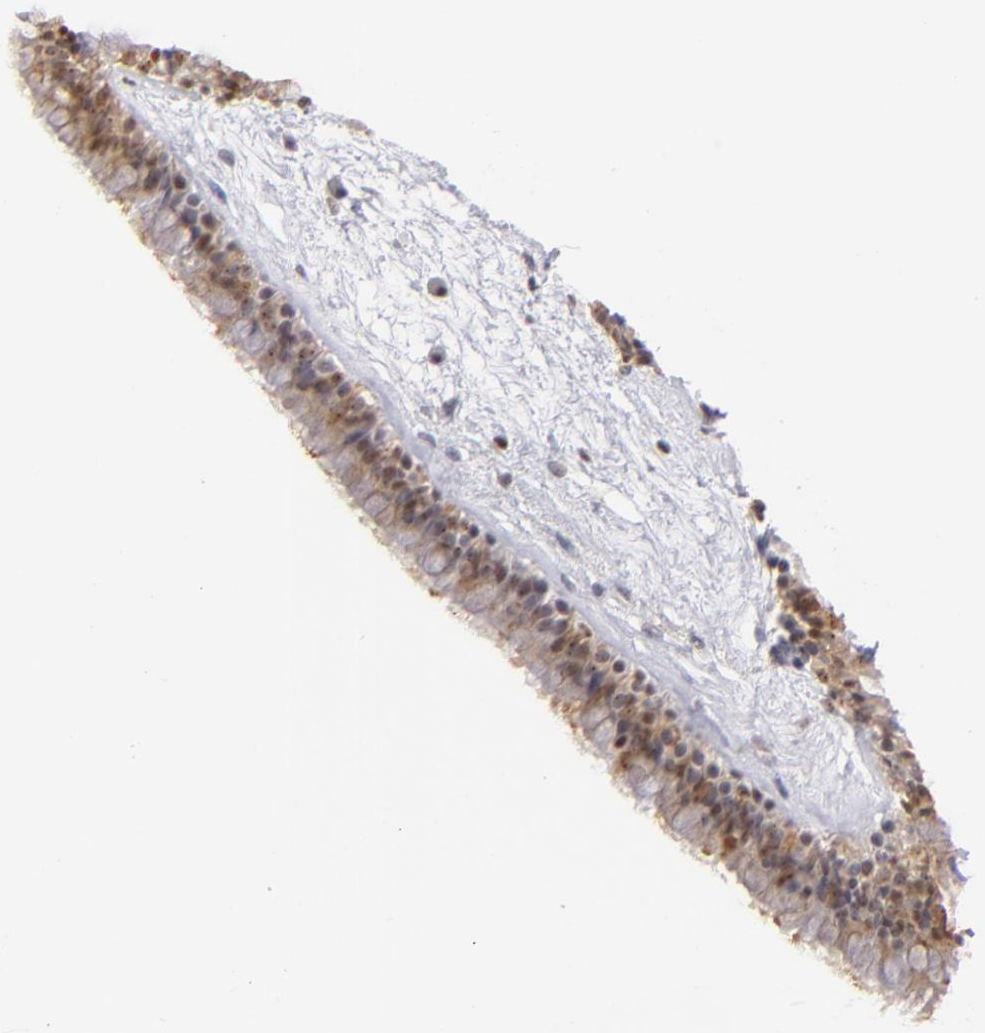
{"staining": {"intensity": "moderate", "quantity": ">75%", "location": "cytoplasmic/membranous"}, "tissue": "nasopharynx", "cell_type": "Respiratory epithelial cells", "image_type": "normal", "snomed": [{"axis": "morphology", "description": "Normal tissue, NOS"}, {"axis": "morphology", "description": "Inflammation, NOS"}, {"axis": "topography", "description": "Nasopharynx"}], "caption": "Immunohistochemistry (DAB (3,3'-diaminobenzidine)) staining of unremarkable nasopharynx displays moderate cytoplasmic/membranous protein positivity in about >75% of respiratory epithelial cells.", "gene": "DAXX", "patient": {"sex": "male", "age": 48}}